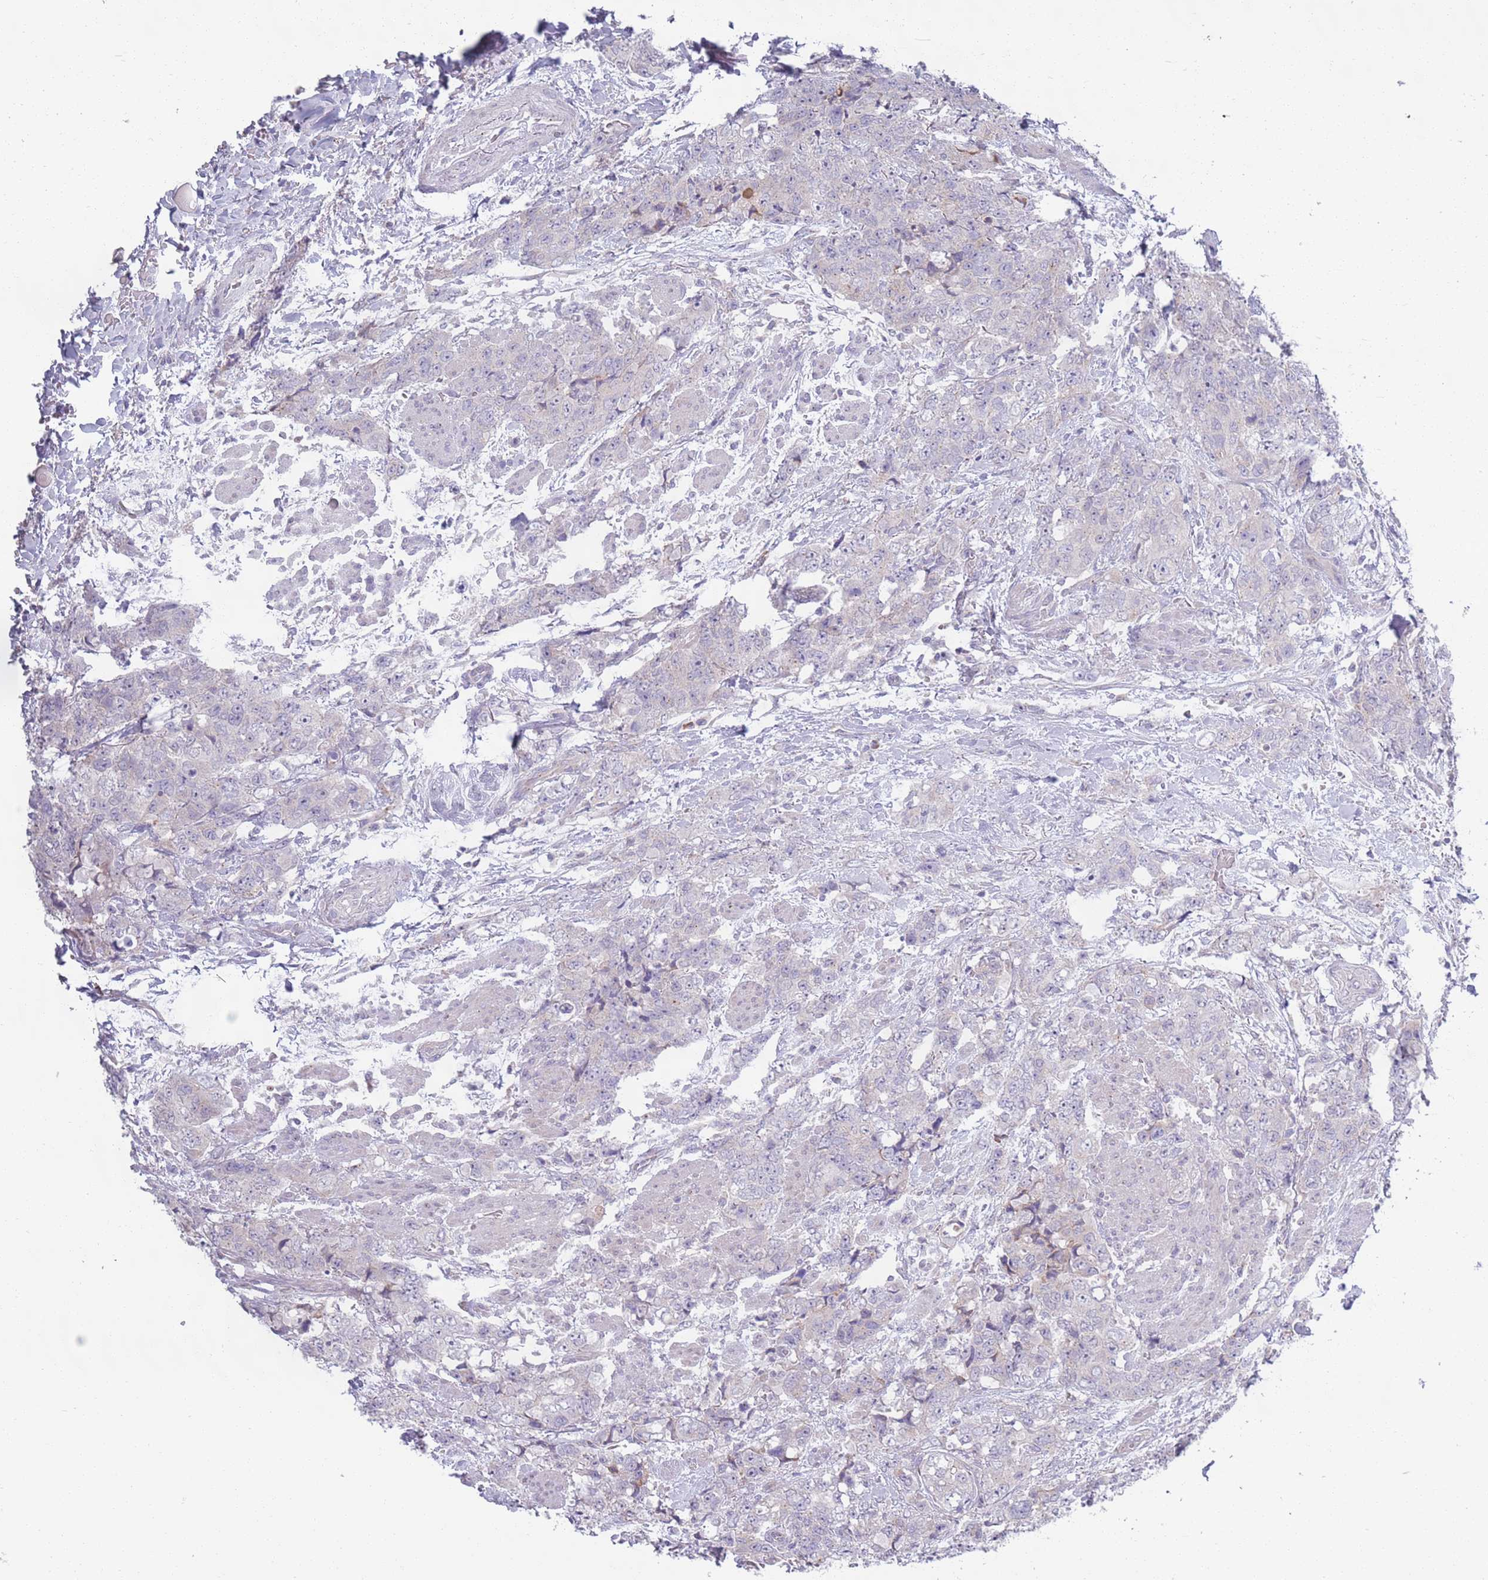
{"staining": {"intensity": "negative", "quantity": "none", "location": "none"}, "tissue": "urothelial cancer", "cell_type": "Tumor cells", "image_type": "cancer", "snomed": [{"axis": "morphology", "description": "Urothelial carcinoma, High grade"}, {"axis": "topography", "description": "Urinary bladder"}], "caption": "The micrograph exhibits no staining of tumor cells in urothelial cancer. (DAB (3,3'-diaminobenzidine) IHC, high magnification).", "gene": "LTB", "patient": {"sex": "female", "age": 78}}